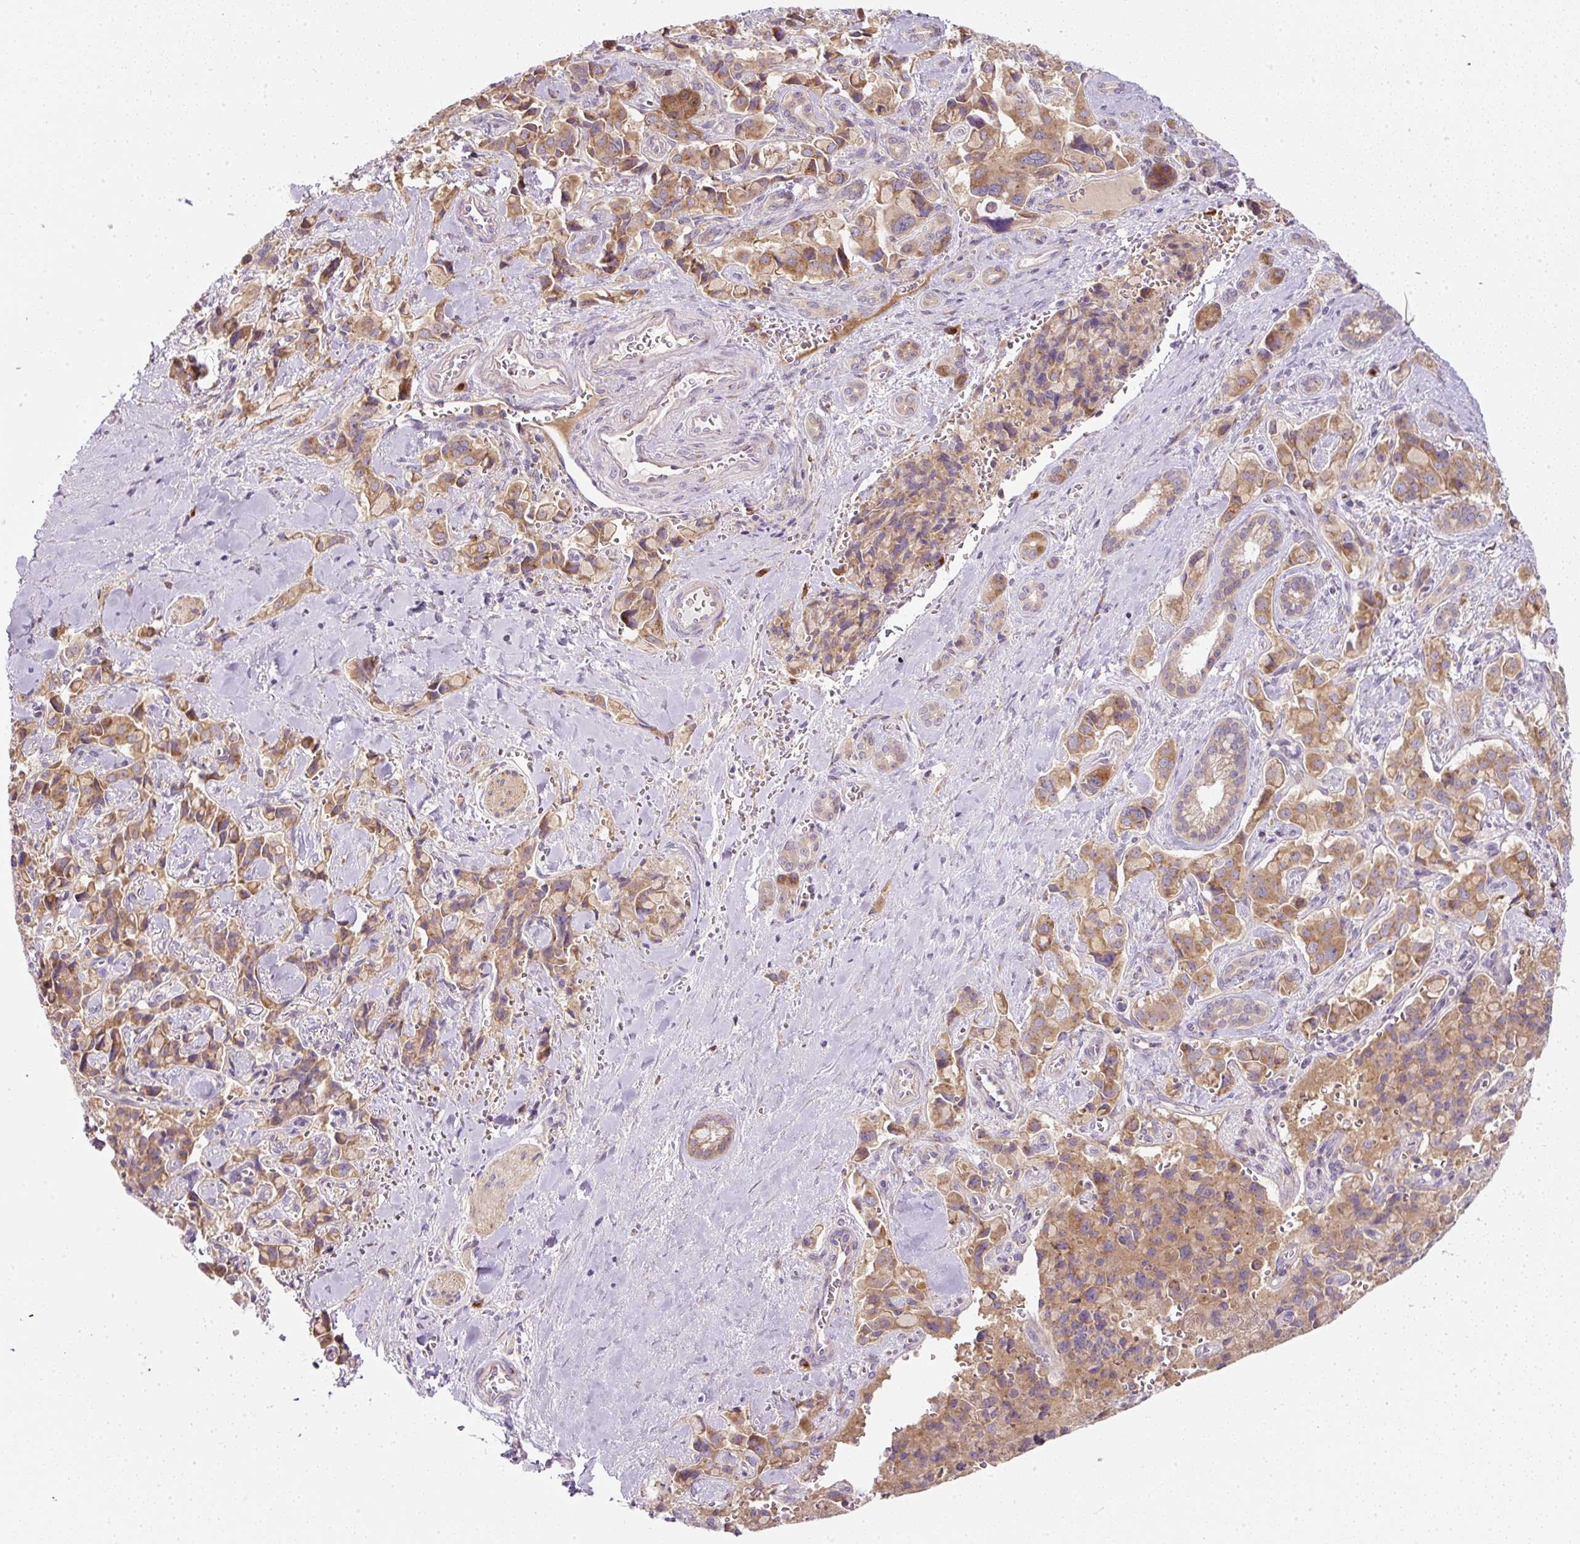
{"staining": {"intensity": "moderate", "quantity": ">75%", "location": "cytoplasmic/membranous"}, "tissue": "pancreatic cancer", "cell_type": "Tumor cells", "image_type": "cancer", "snomed": [{"axis": "morphology", "description": "Adenocarcinoma, NOS"}, {"axis": "topography", "description": "Pancreas"}], "caption": "Adenocarcinoma (pancreatic) stained with immunohistochemistry reveals moderate cytoplasmic/membranous positivity in approximately >75% of tumor cells. (DAB = brown stain, brightfield microscopy at high magnification).", "gene": "MLX", "patient": {"sex": "male", "age": 65}}